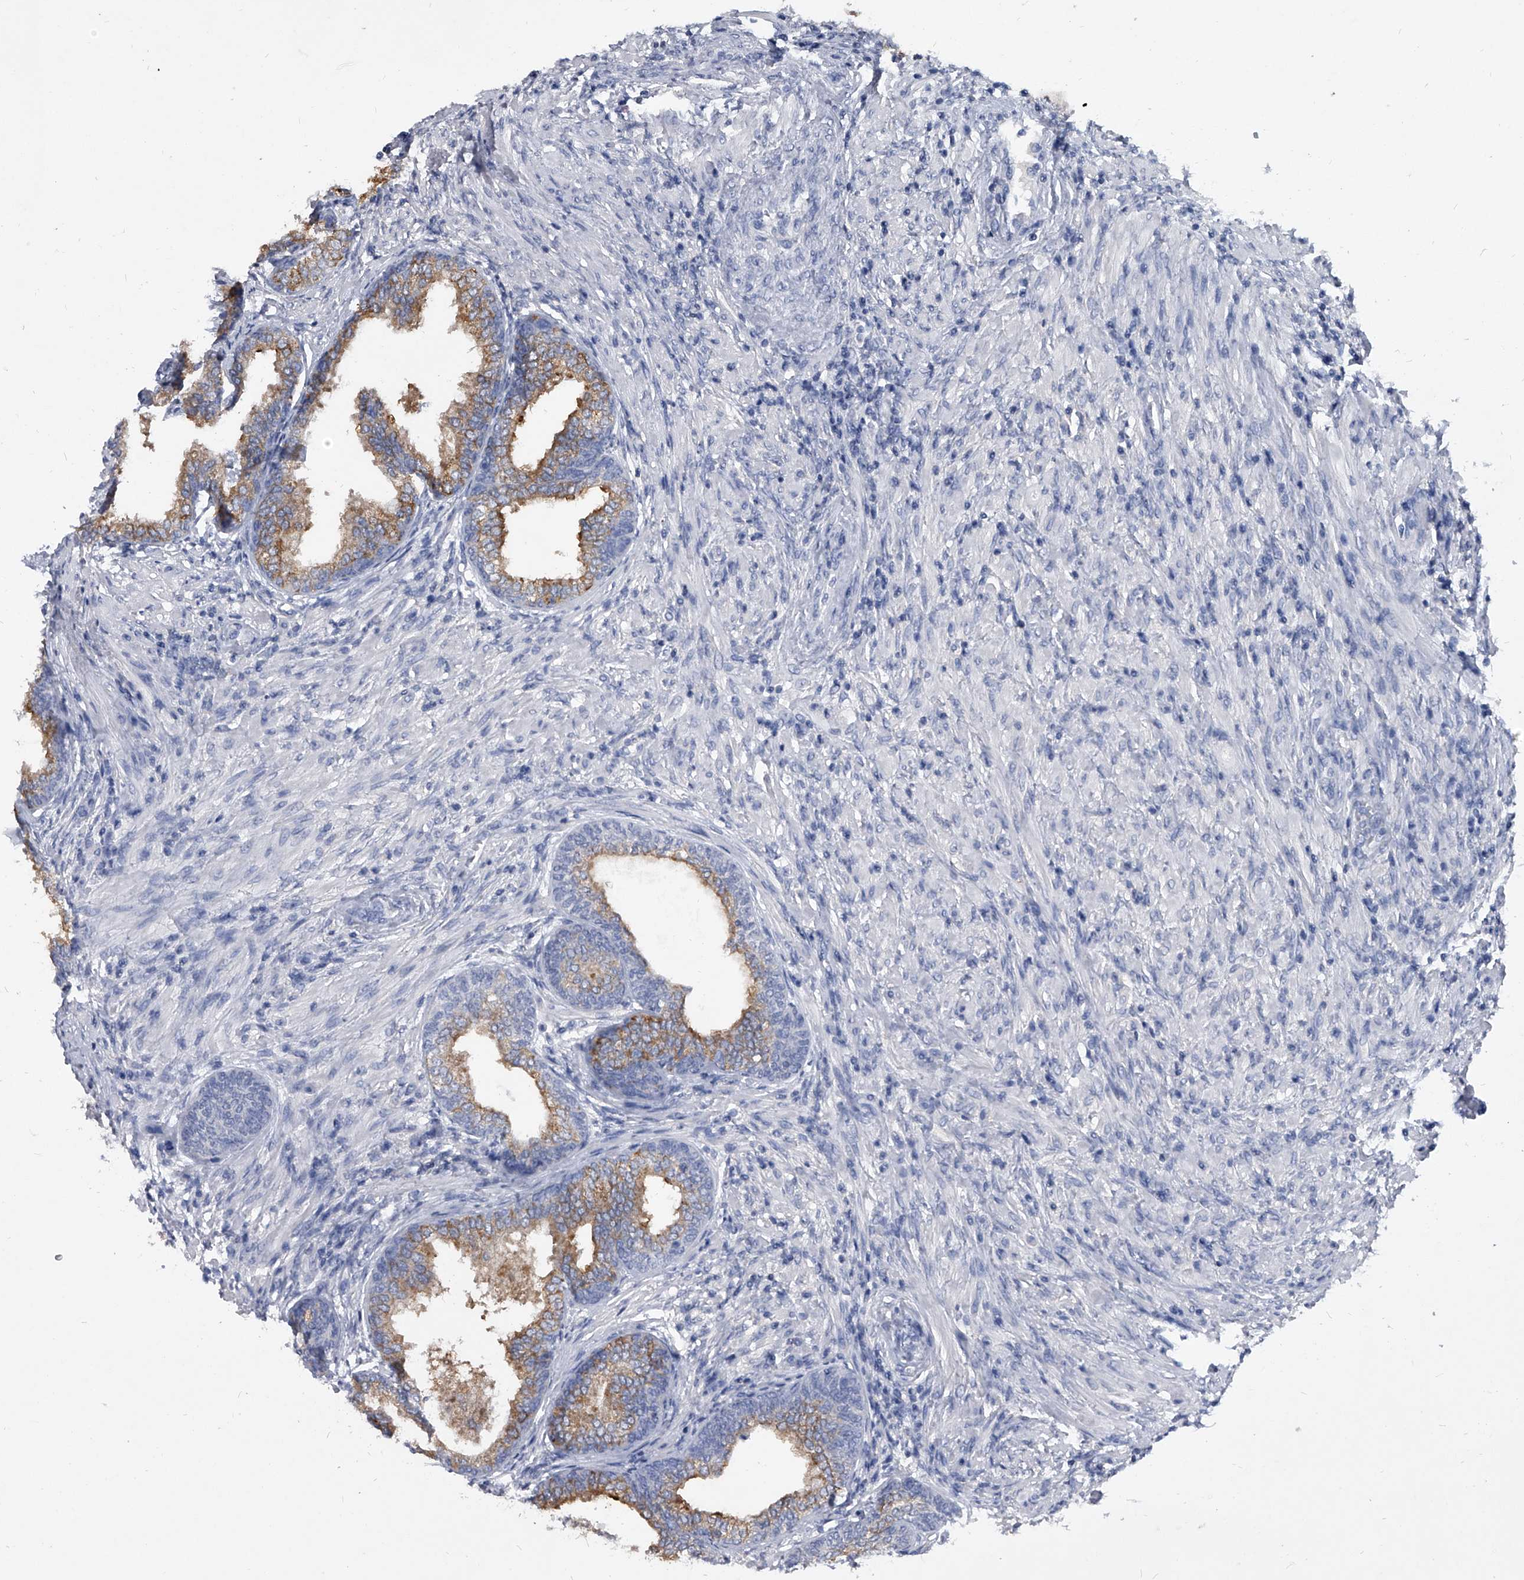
{"staining": {"intensity": "strong", "quantity": "25%-75%", "location": "cytoplasmic/membranous"}, "tissue": "prostate", "cell_type": "Glandular cells", "image_type": "normal", "snomed": [{"axis": "morphology", "description": "Normal tissue, NOS"}, {"axis": "topography", "description": "Prostate"}], "caption": "DAB immunohistochemical staining of benign prostate demonstrates strong cytoplasmic/membranous protein positivity in about 25%-75% of glandular cells. The staining is performed using DAB (3,3'-diaminobenzidine) brown chromogen to label protein expression. The nuclei are counter-stained blue using hematoxylin.", "gene": "BCAS1", "patient": {"sex": "male", "age": 76}}